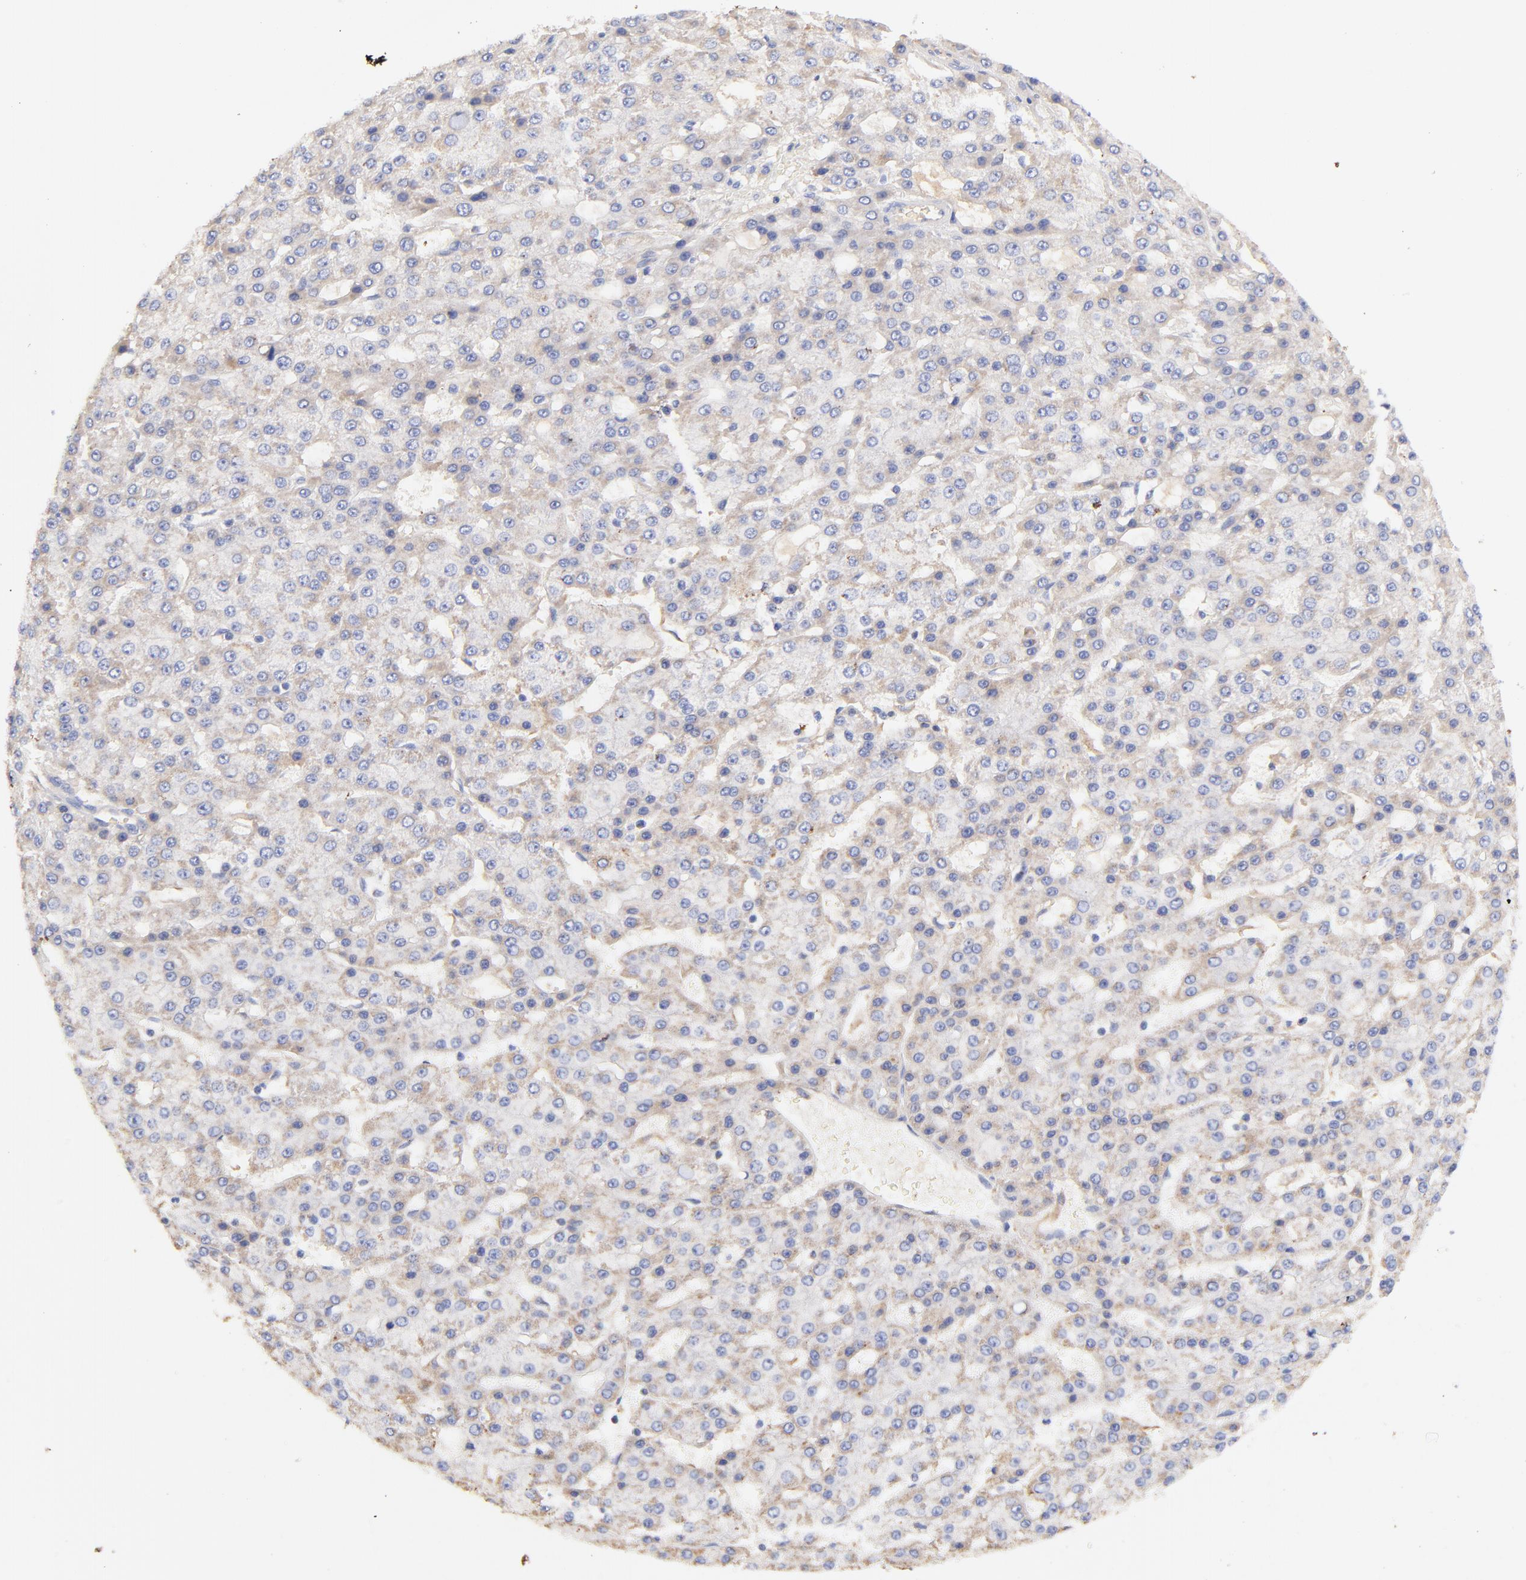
{"staining": {"intensity": "weak", "quantity": ">75%", "location": "cytoplasmic/membranous"}, "tissue": "liver cancer", "cell_type": "Tumor cells", "image_type": "cancer", "snomed": [{"axis": "morphology", "description": "Carcinoma, Hepatocellular, NOS"}, {"axis": "topography", "description": "Liver"}], "caption": "Immunohistochemical staining of liver cancer (hepatocellular carcinoma) exhibits low levels of weak cytoplasmic/membranous expression in about >75% of tumor cells.", "gene": "IGLV7-43", "patient": {"sex": "male", "age": 47}}